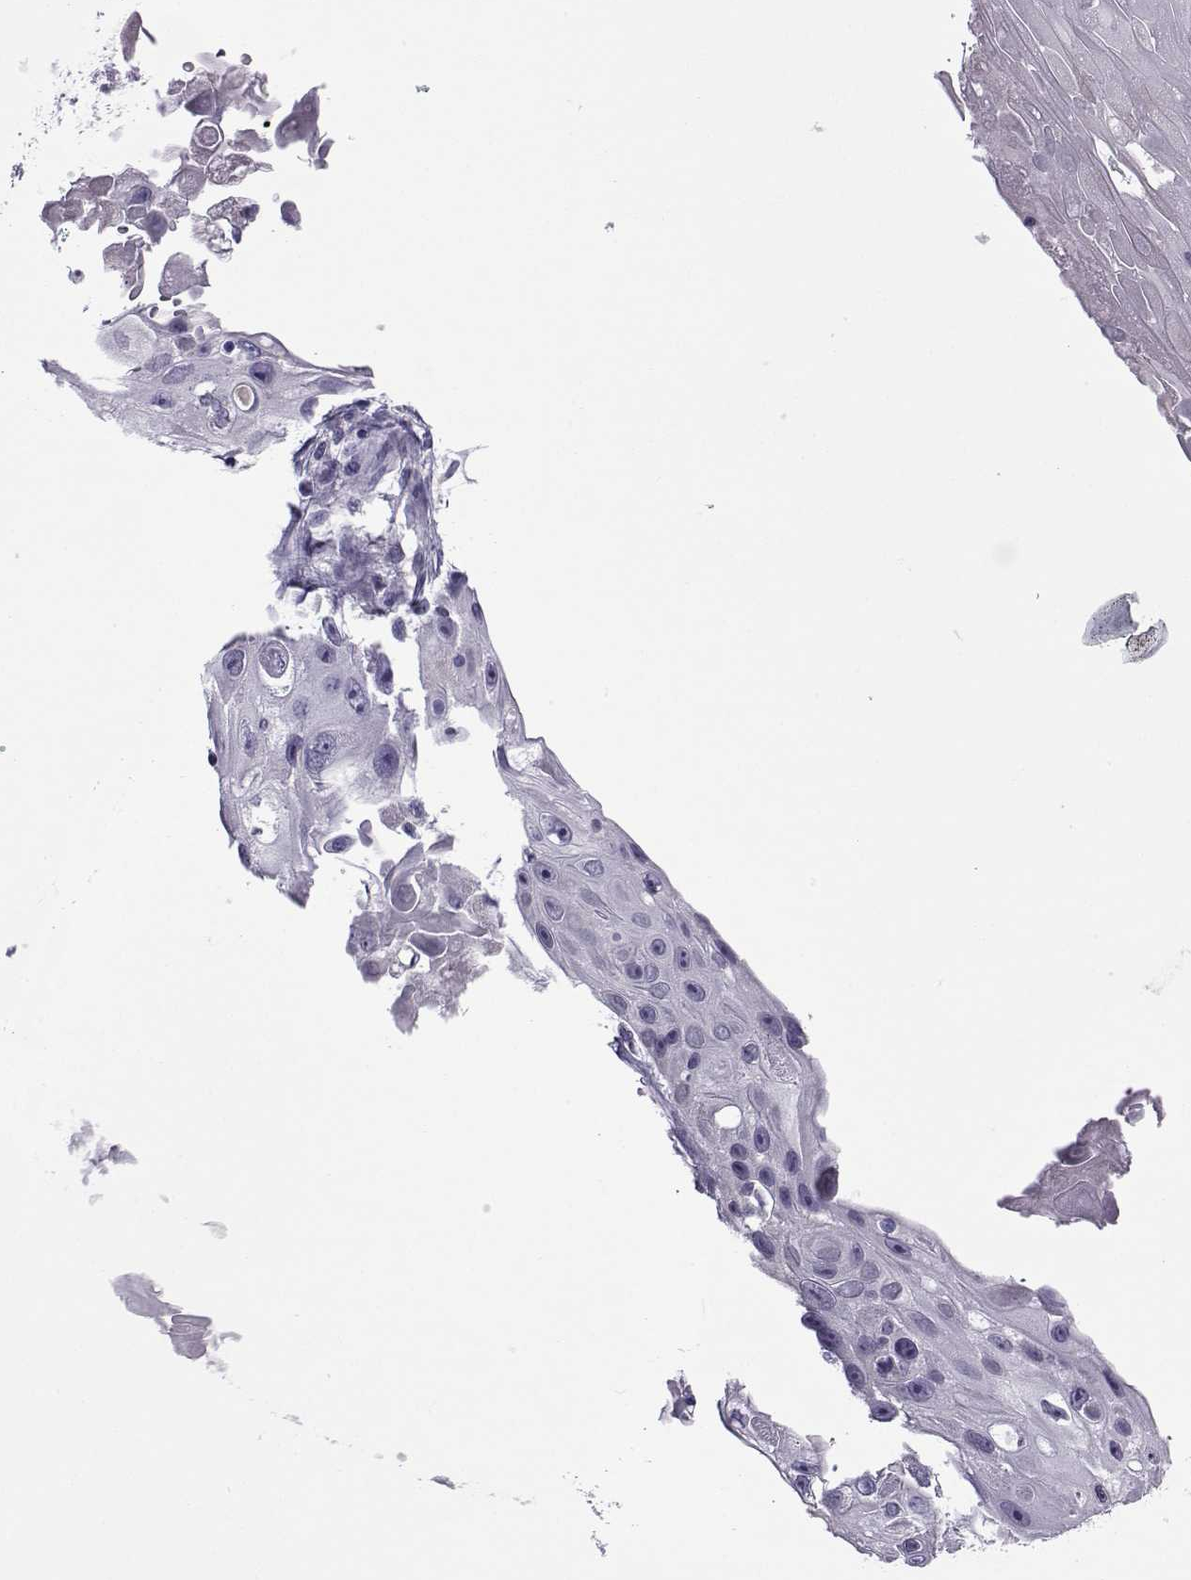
{"staining": {"intensity": "negative", "quantity": "none", "location": "none"}, "tissue": "skin cancer", "cell_type": "Tumor cells", "image_type": "cancer", "snomed": [{"axis": "morphology", "description": "Squamous cell carcinoma, NOS"}, {"axis": "topography", "description": "Skin"}], "caption": "IHC histopathology image of neoplastic tissue: skin squamous cell carcinoma stained with DAB reveals no significant protein positivity in tumor cells.", "gene": "OIP5", "patient": {"sex": "male", "age": 82}}